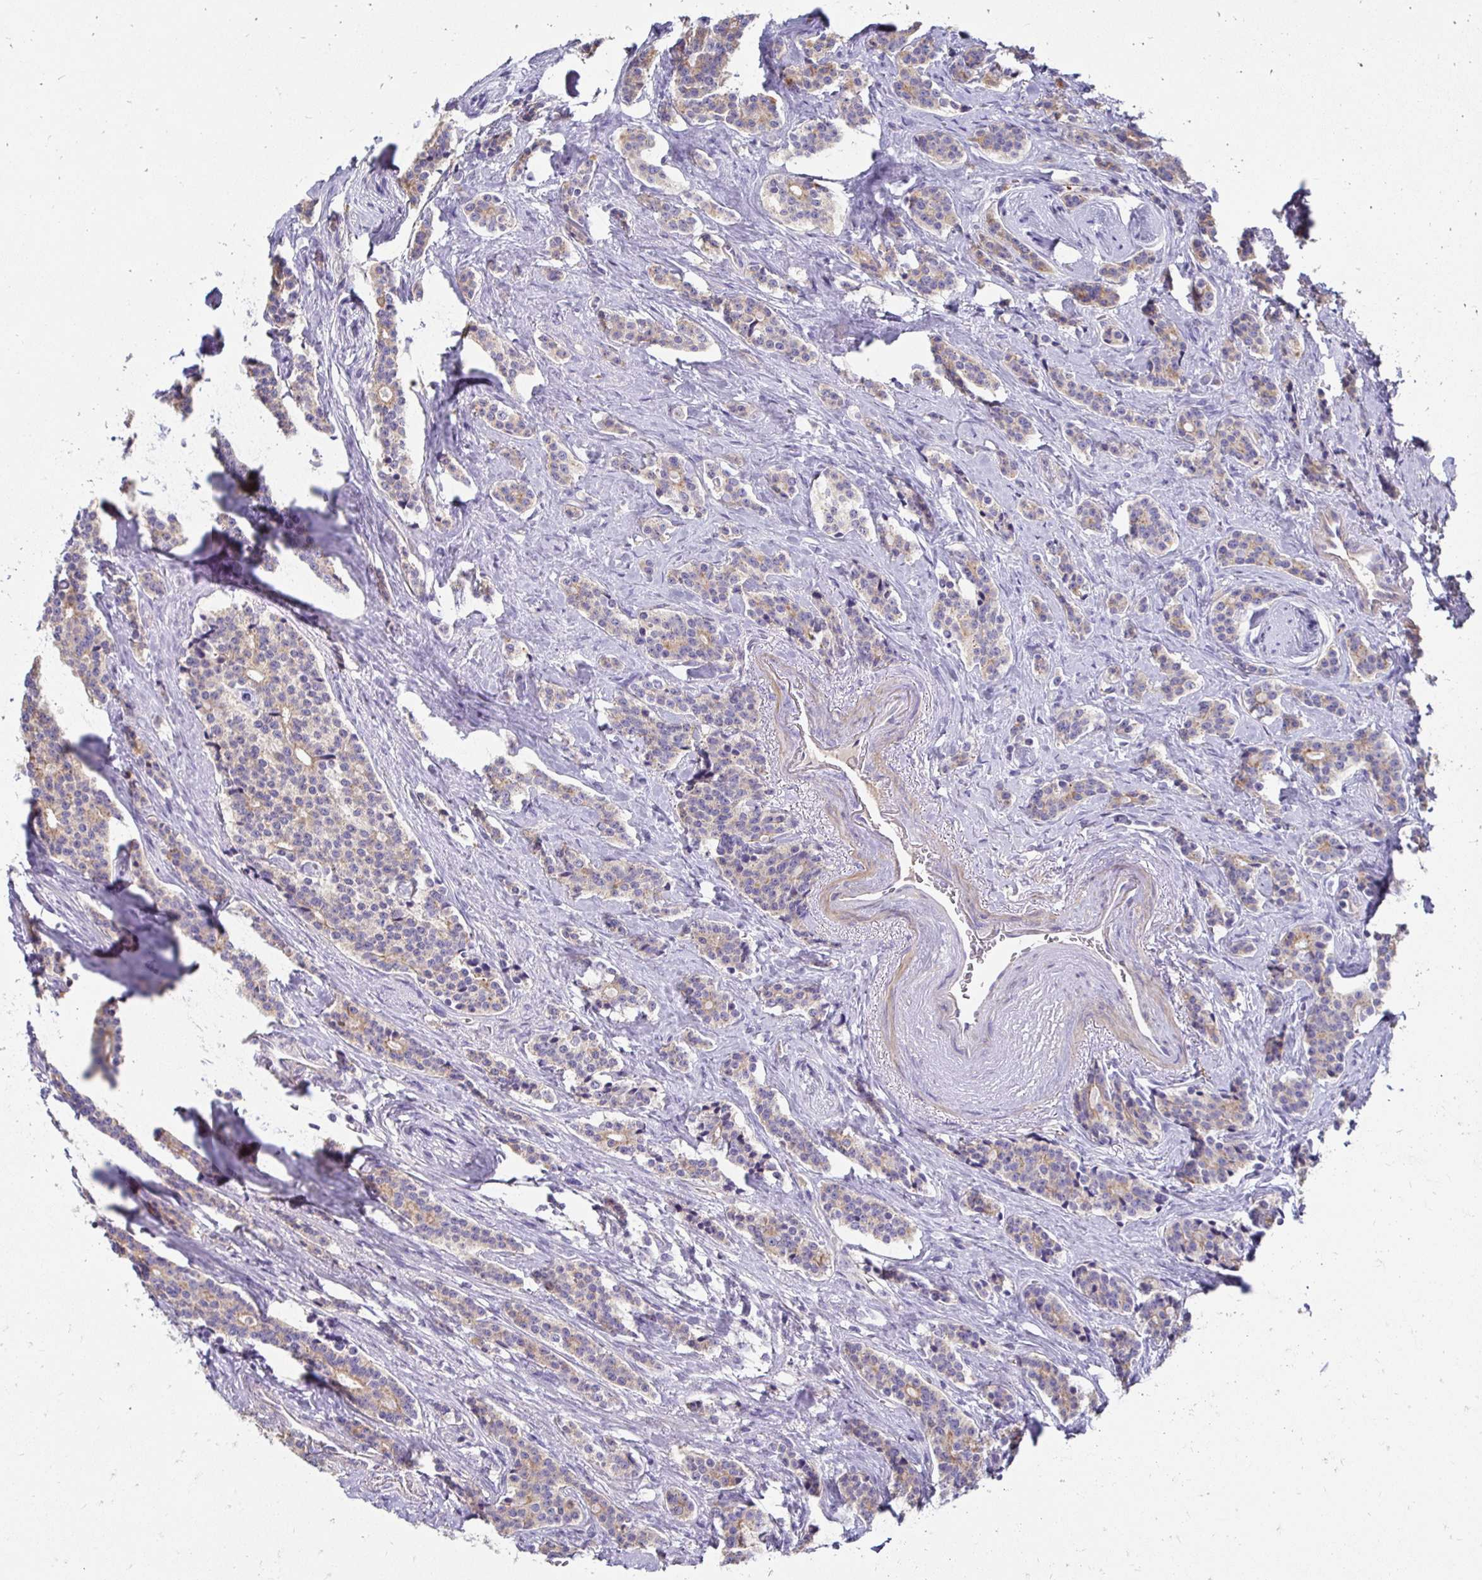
{"staining": {"intensity": "weak", "quantity": ">75%", "location": "cytoplasmic/membranous"}, "tissue": "carcinoid", "cell_type": "Tumor cells", "image_type": "cancer", "snomed": [{"axis": "morphology", "description": "Carcinoid, malignant, NOS"}, {"axis": "topography", "description": "Small intestine"}], "caption": "Weak cytoplasmic/membranous protein staining is identified in approximately >75% of tumor cells in malignant carcinoid.", "gene": "AKAP6", "patient": {"sex": "female", "age": 73}}